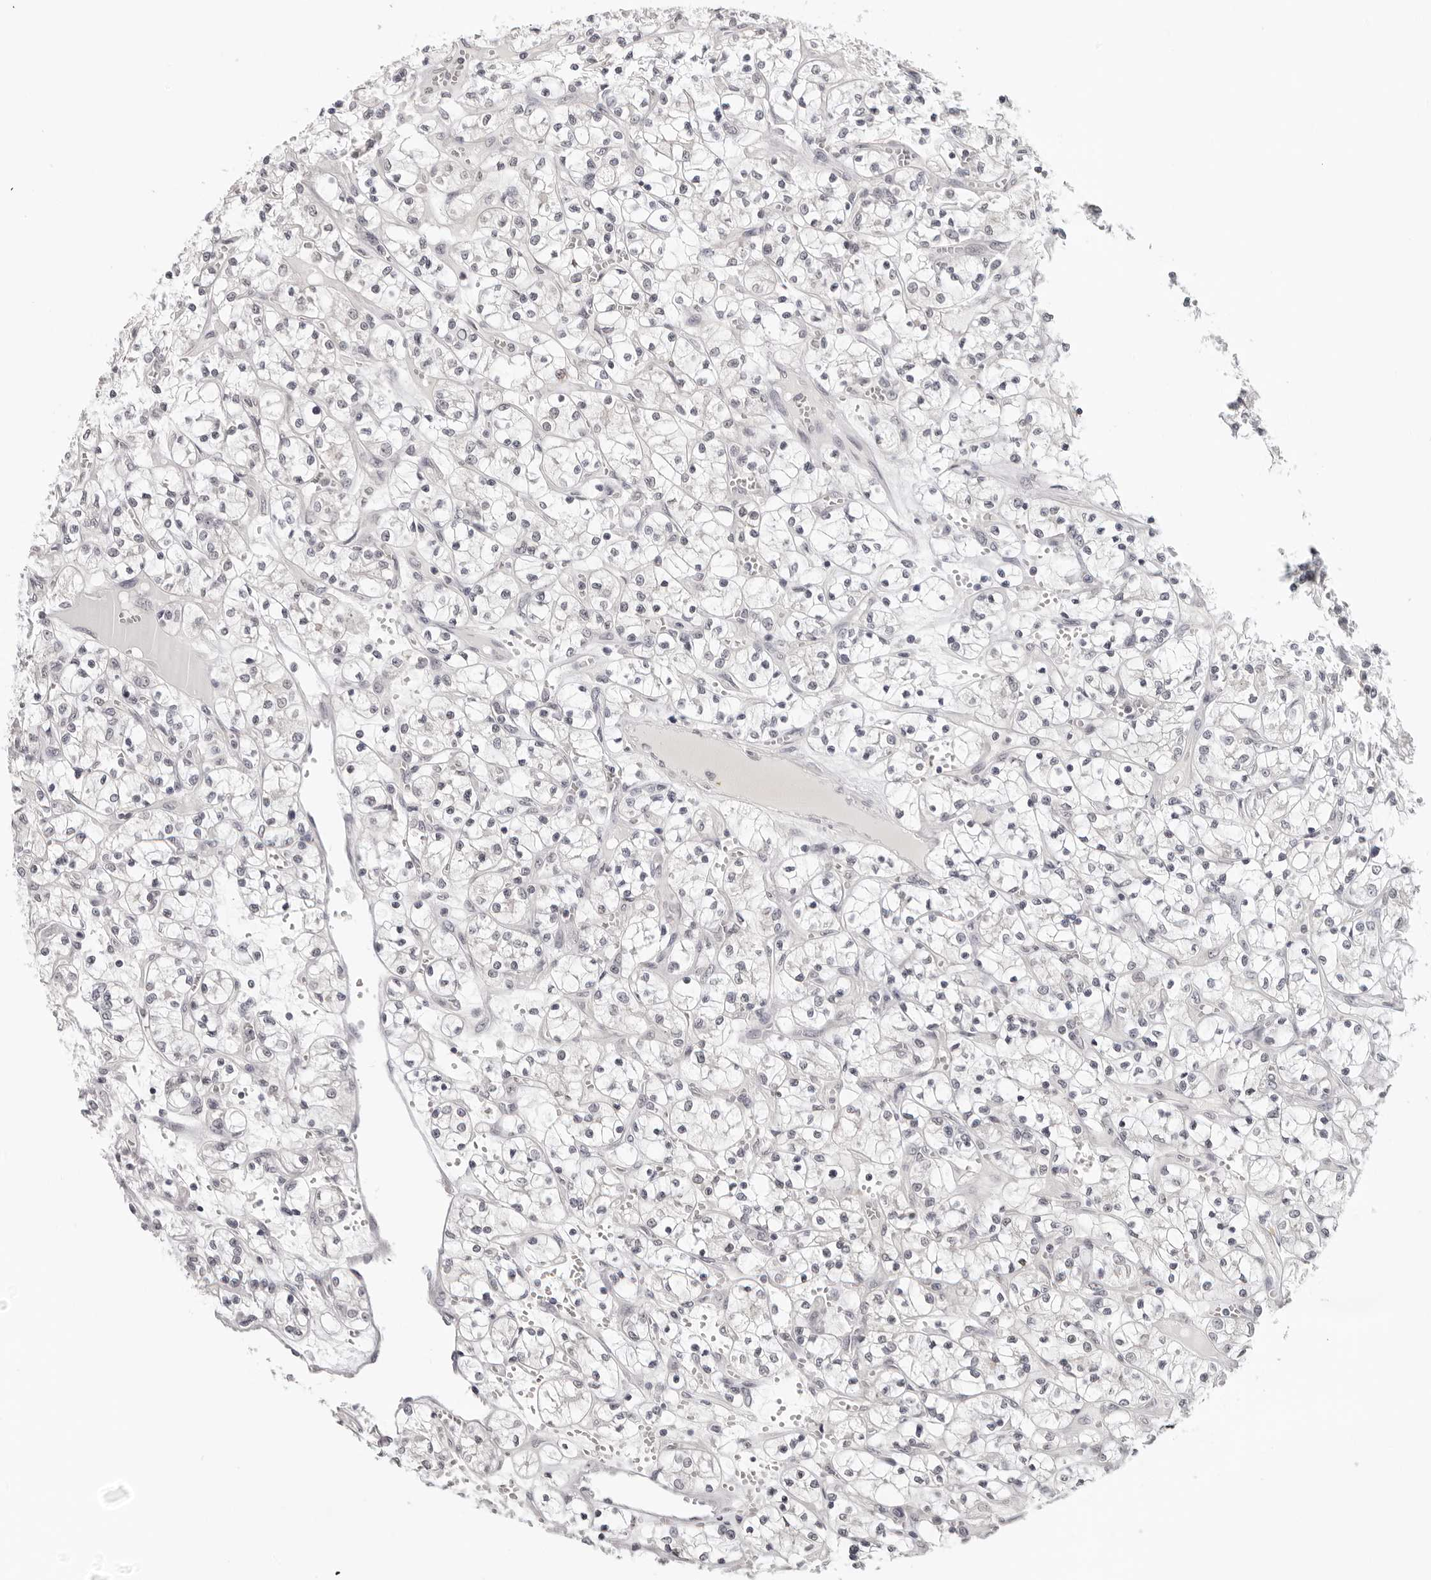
{"staining": {"intensity": "negative", "quantity": "none", "location": "none"}, "tissue": "renal cancer", "cell_type": "Tumor cells", "image_type": "cancer", "snomed": [{"axis": "morphology", "description": "Adenocarcinoma, NOS"}, {"axis": "topography", "description": "Kidney"}], "caption": "Micrograph shows no significant protein staining in tumor cells of renal adenocarcinoma. (Stains: DAB (3,3'-diaminobenzidine) immunohistochemistry (IHC) with hematoxylin counter stain, Microscopy: brightfield microscopy at high magnification).", "gene": "PRUNE1", "patient": {"sex": "female", "age": 69}}